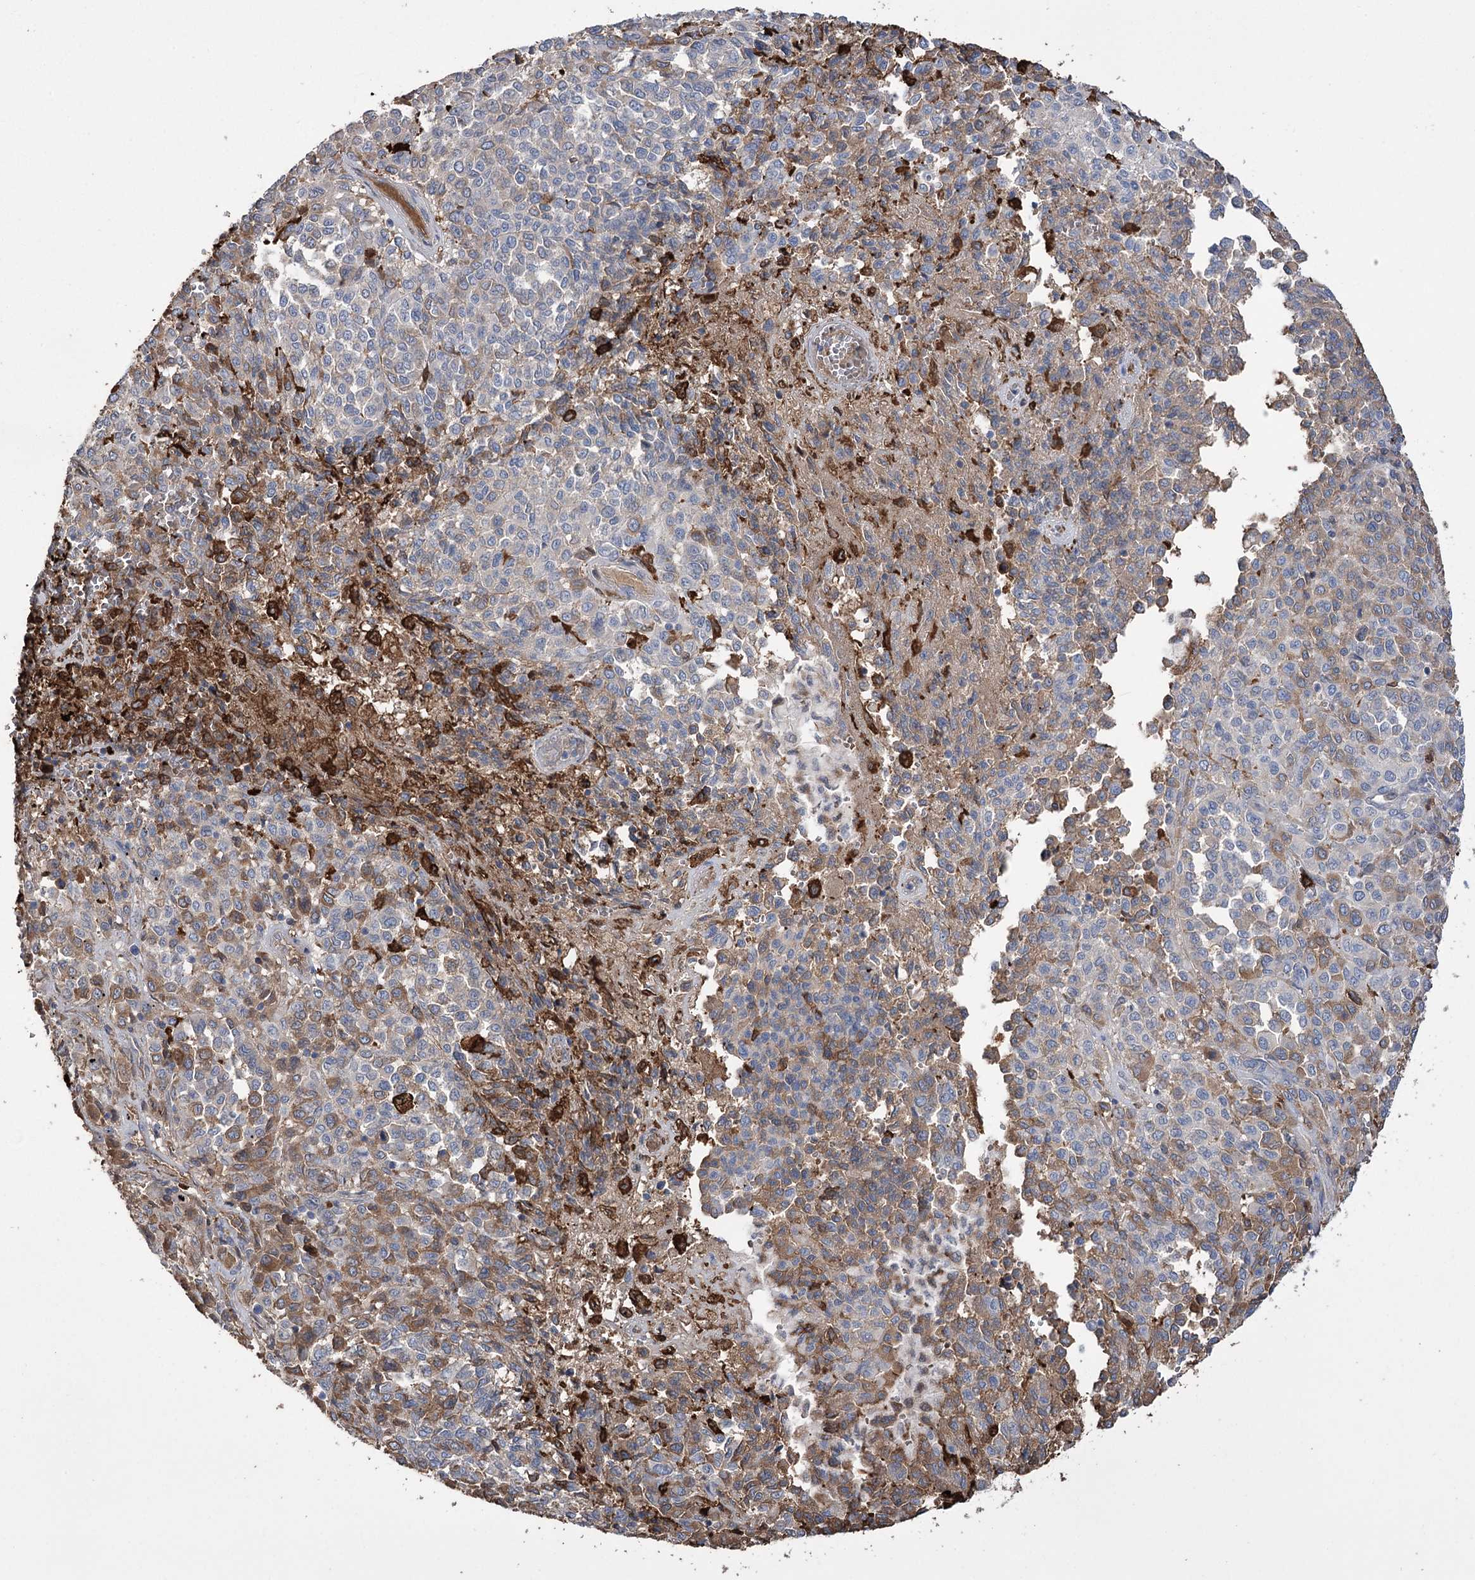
{"staining": {"intensity": "moderate", "quantity": "<25%", "location": "cytoplasmic/membranous"}, "tissue": "melanoma", "cell_type": "Tumor cells", "image_type": "cancer", "snomed": [{"axis": "morphology", "description": "Malignant melanoma, Metastatic site"}, {"axis": "topography", "description": "Pancreas"}], "caption": "Melanoma stained with a protein marker reveals moderate staining in tumor cells.", "gene": "ZNF622", "patient": {"sex": "female", "age": 30}}